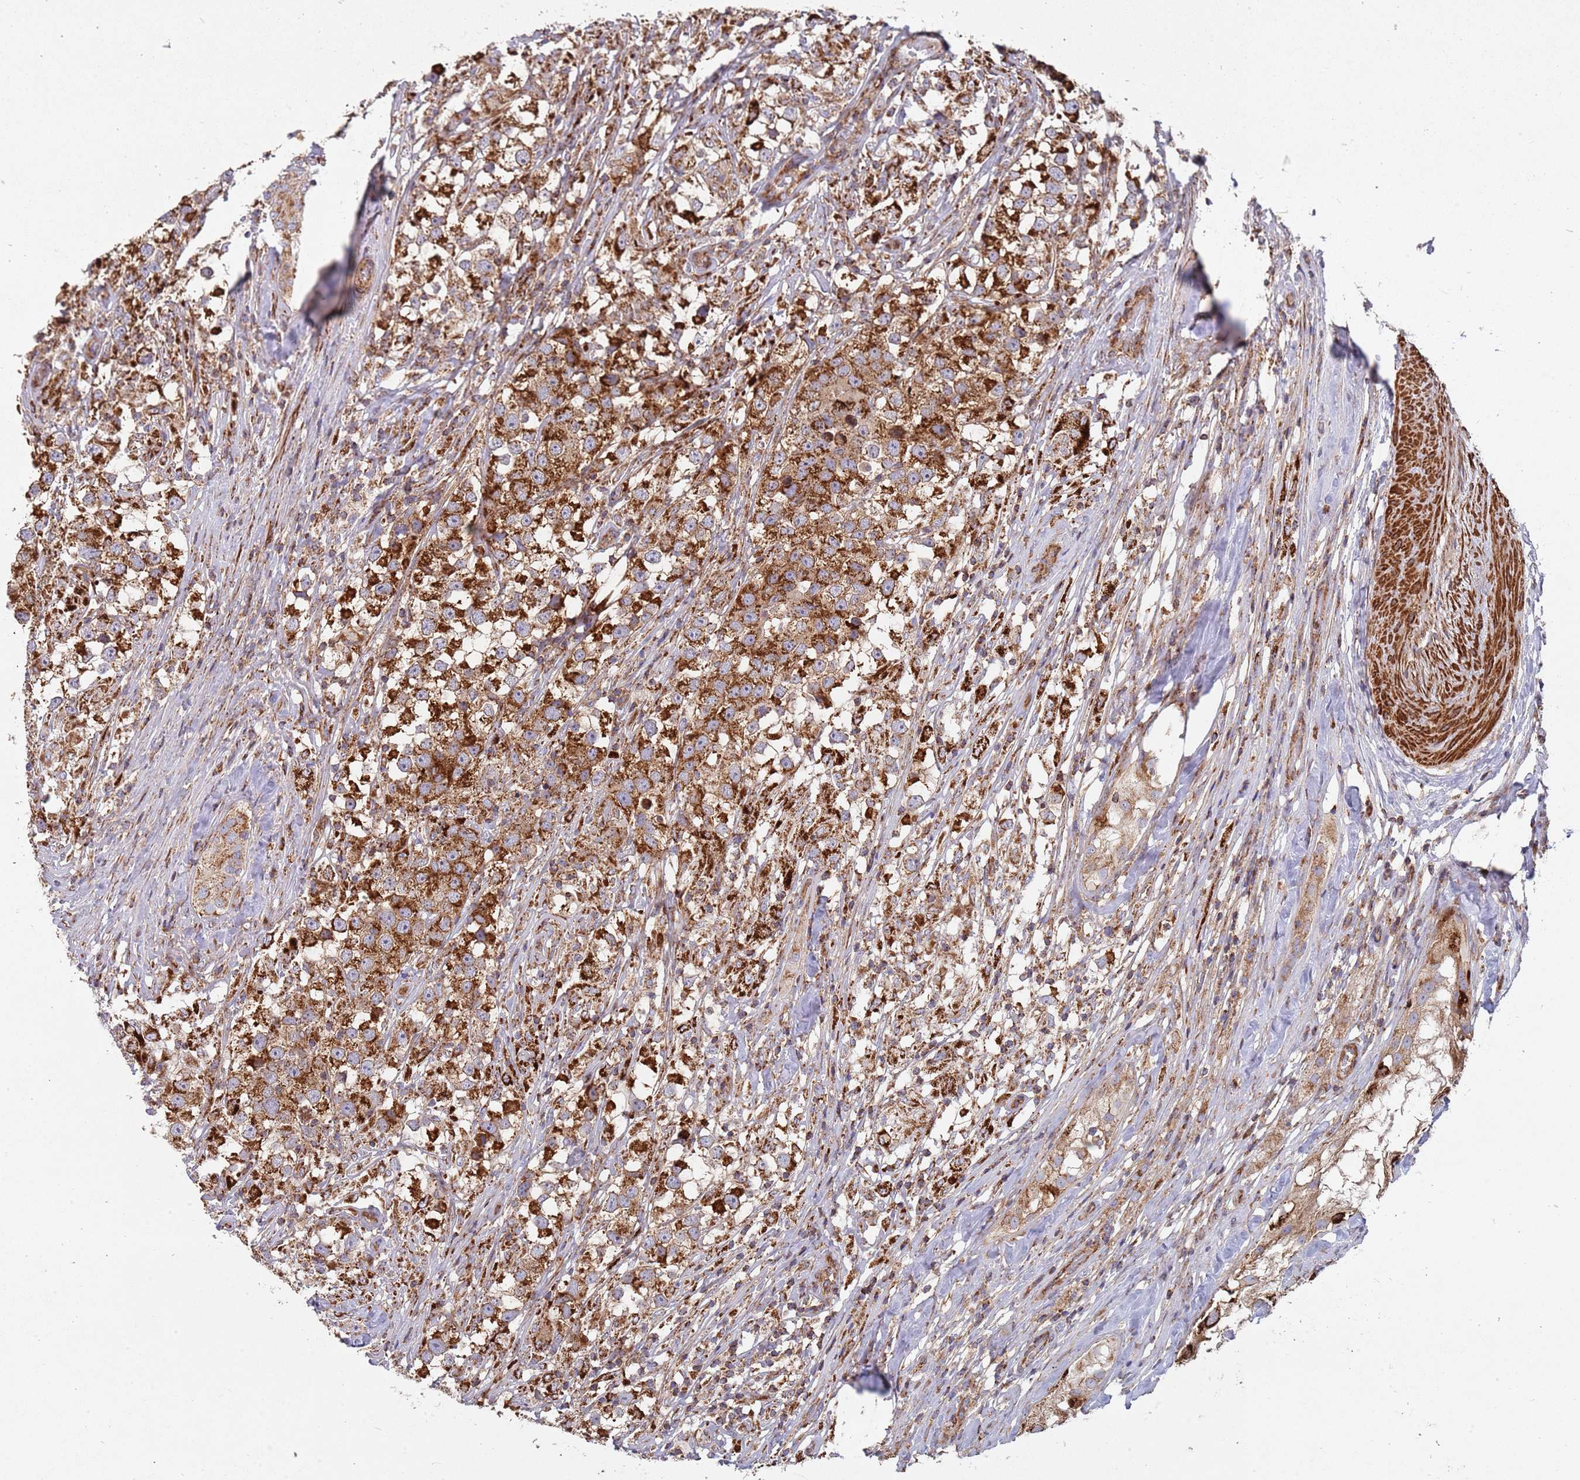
{"staining": {"intensity": "strong", "quantity": ">75%", "location": "cytoplasmic/membranous"}, "tissue": "testis cancer", "cell_type": "Tumor cells", "image_type": "cancer", "snomed": [{"axis": "morphology", "description": "Seminoma, NOS"}, {"axis": "topography", "description": "Testis"}], "caption": "Seminoma (testis) stained for a protein displays strong cytoplasmic/membranous positivity in tumor cells. The staining was performed using DAB (3,3'-diaminobenzidine) to visualize the protein expression in brown, while the nuclei were stained in blue with hematoxylin (Magnification: 20x).", "gene": "WDFY3", "patient": {"sex": "male", "age": 46}}